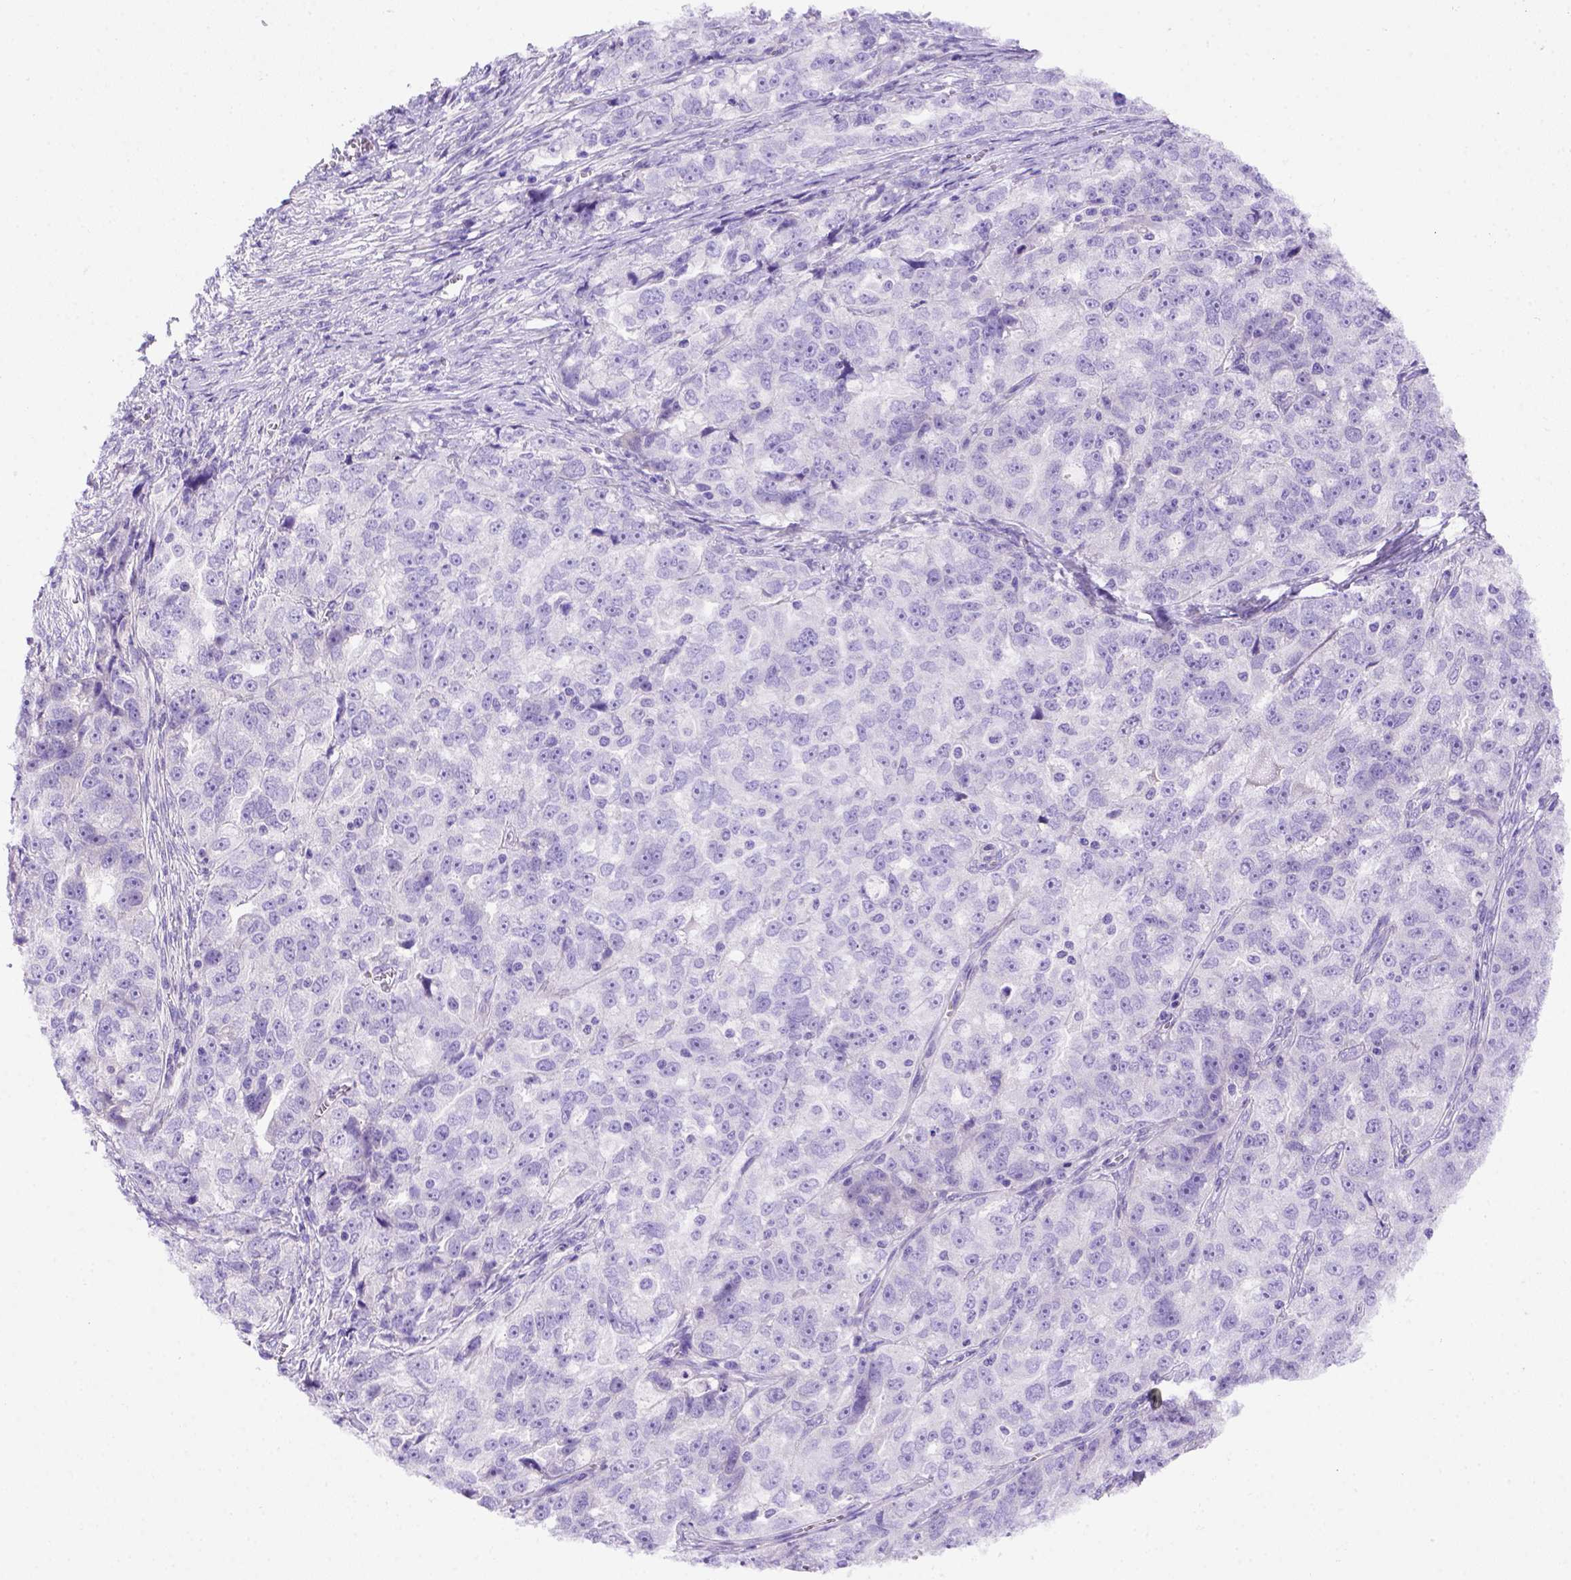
{"staining": {"intensity": "negative", "quantity": "none", "location": "none"}, "tissue": "ovarian cancer", "cell_type": "Tumor cells", "image_type": "cancer", "snomed": [{"axis": "morphology", "description": "Cystadenocarcinoma, serous, NOS"}, {"axis": "topography", "description": "Ovary"}], "caption": "DAB (3,3'-diaminobenzidine) immunohistochemical staining of ovarian serous cystadenocarcinoma demonstrates no significant positivity in tumor cells. (Immunohistochemistry (ihc), brightfield microscopy, high magnification).", "gene": "FOXI1", "patient": {"sex": "female", "age": 51}}